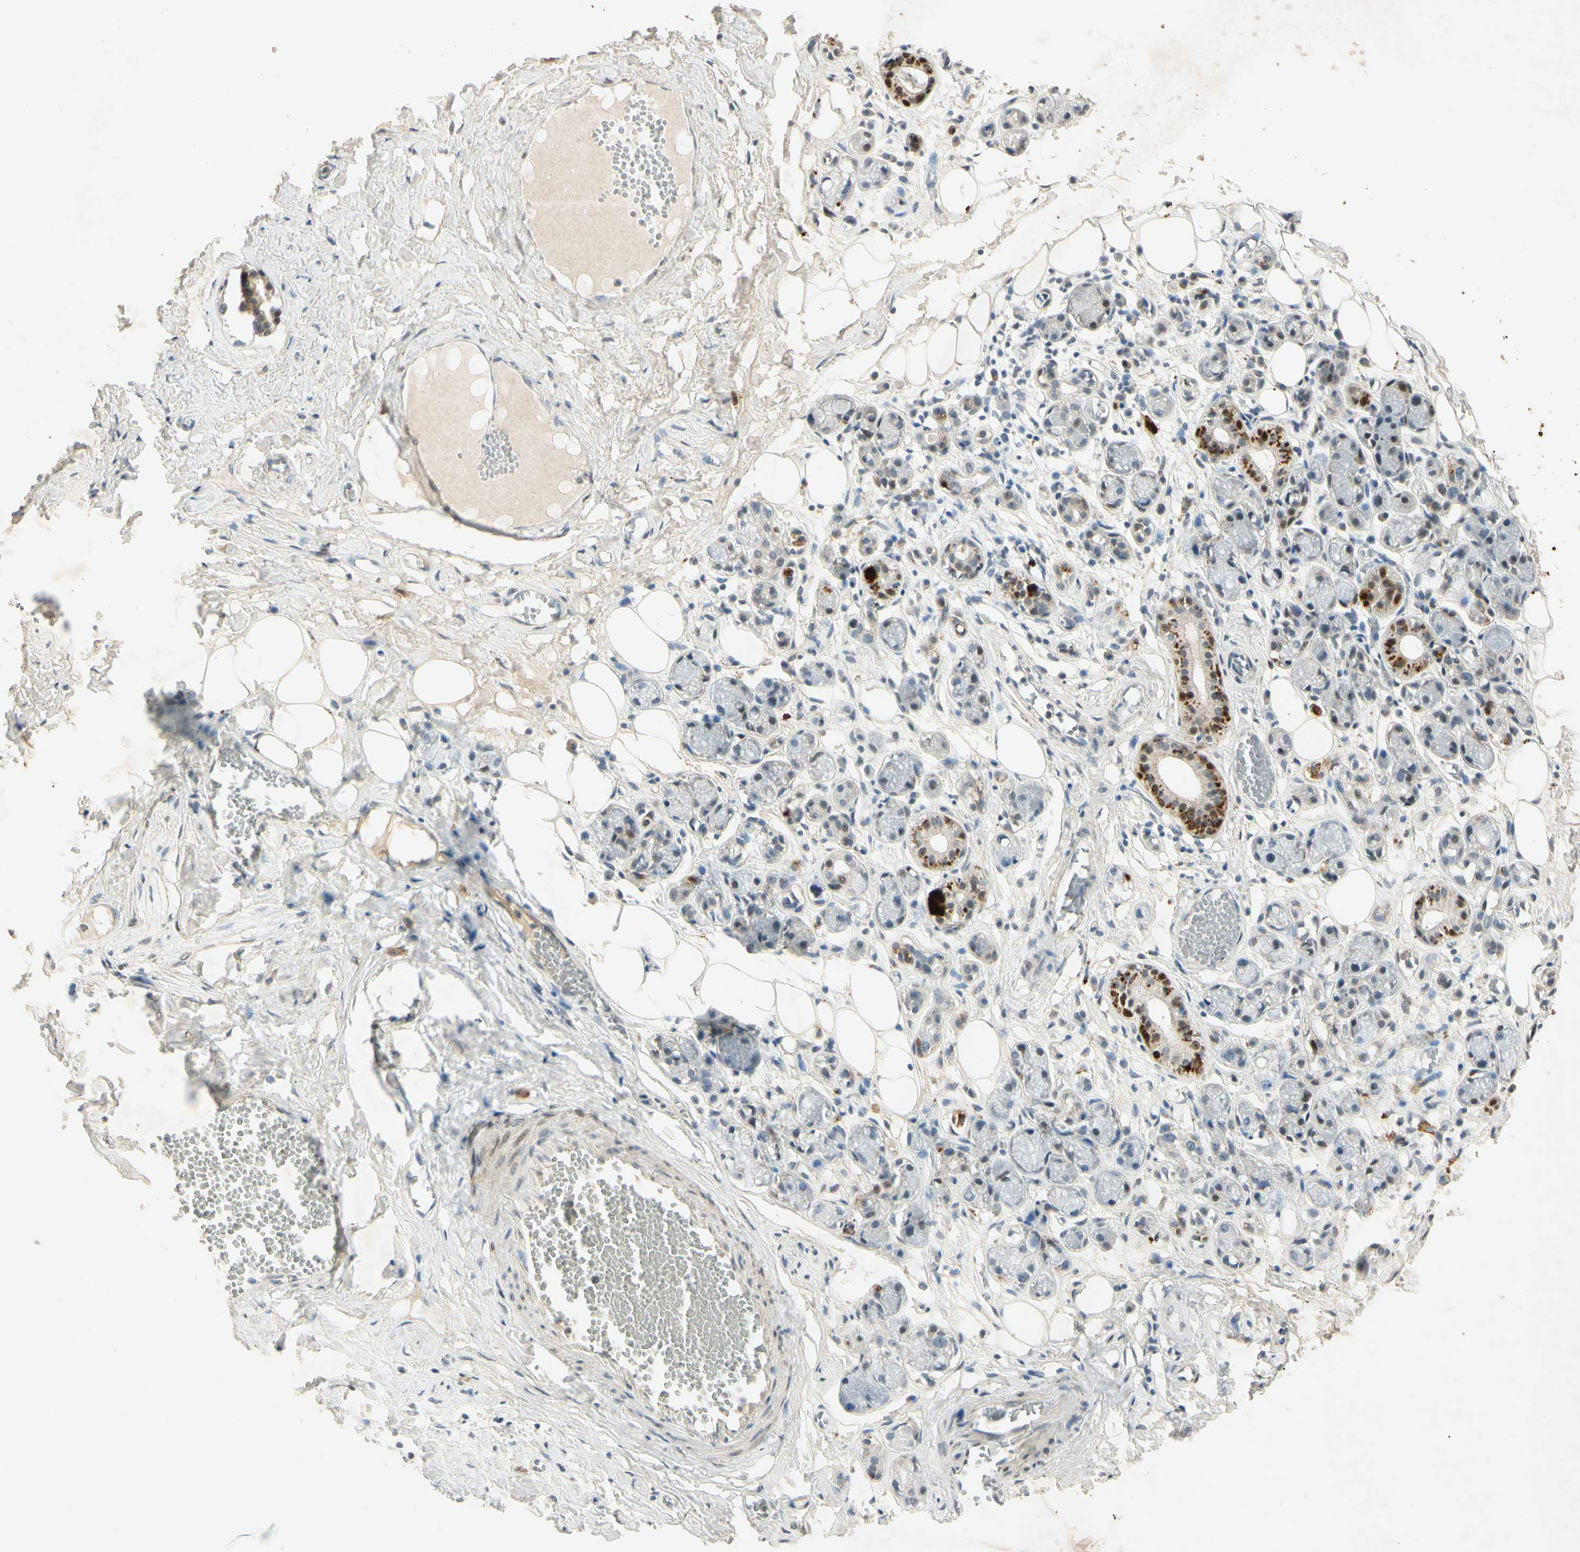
{"staining": {"intensity": "weak", "quantity": "25%-75%", "location": "cytoplasmic/membranous"}, "tissue": "adipose tissue", "cell_type": "Adipocytes", "image_type": "normal", "snomed": [{"axis": "morphology", "description": "Normal tissue, NOS"}, {"axis": "morphology", "description": "Inflammation, NOS"}, {"axis": "topography", "description": "Vascular tissue"}, {"axis": "topography", "description": "Salivary gland"}], "caption": "An IHC photomicrograph of benign tissue is shown. Protein staining in brown shows weak cytoplasmic/membranous positivity in adipose tissue within adipocytes. The staining was performed using DAB to visualize the protein expression in brown, while the nuclei were stained in blue with hematoxylin (Magnification: 20x).", "gene": "HSPA1B", "patient": {"sex": "female", "age": 75}}